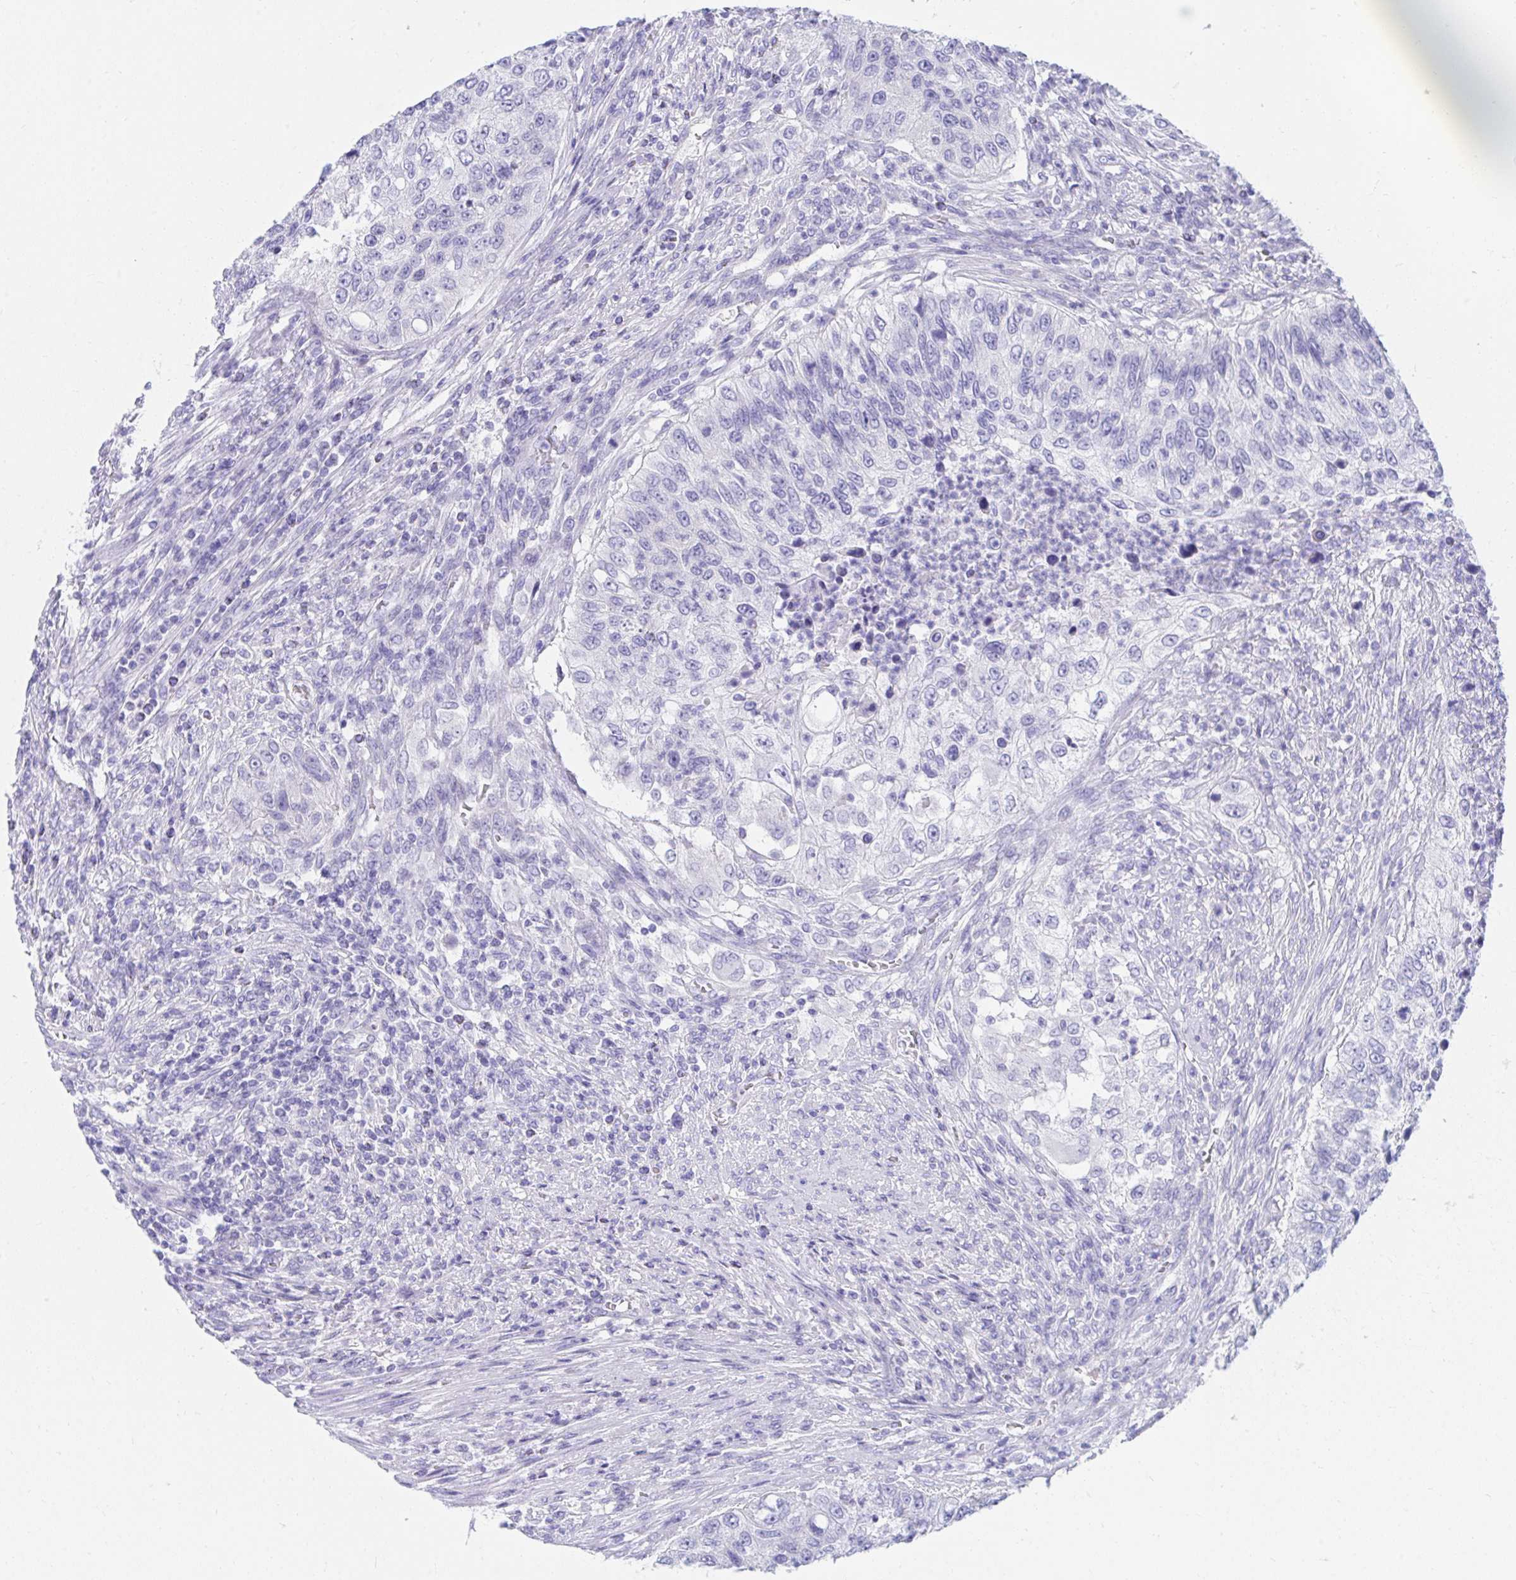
{"staining": {"intensity": "negative", "quantity": "none", "location": "none"}, "tissue": "urothelial cancer", "cell_type": "Tumor cells", "image_type": "cancer", "snomed": [{"axis": "morphology", "description": "Urothelial carcinoma, High grade"}, {"axis": "topography", "description": "Urinary bladder"}], "caption": "Protein analysis of high-grade urothelial carcinoma reveals no significant expression in tumor cells. Brightfield microscopy of IHC stained with DAB (3,3'-diaminobenzidine) (brown) and hematoxylin (blue), captured at high magnification.", "gene": "SHISA8", "patient": {"sex": "female", "age": 60}}